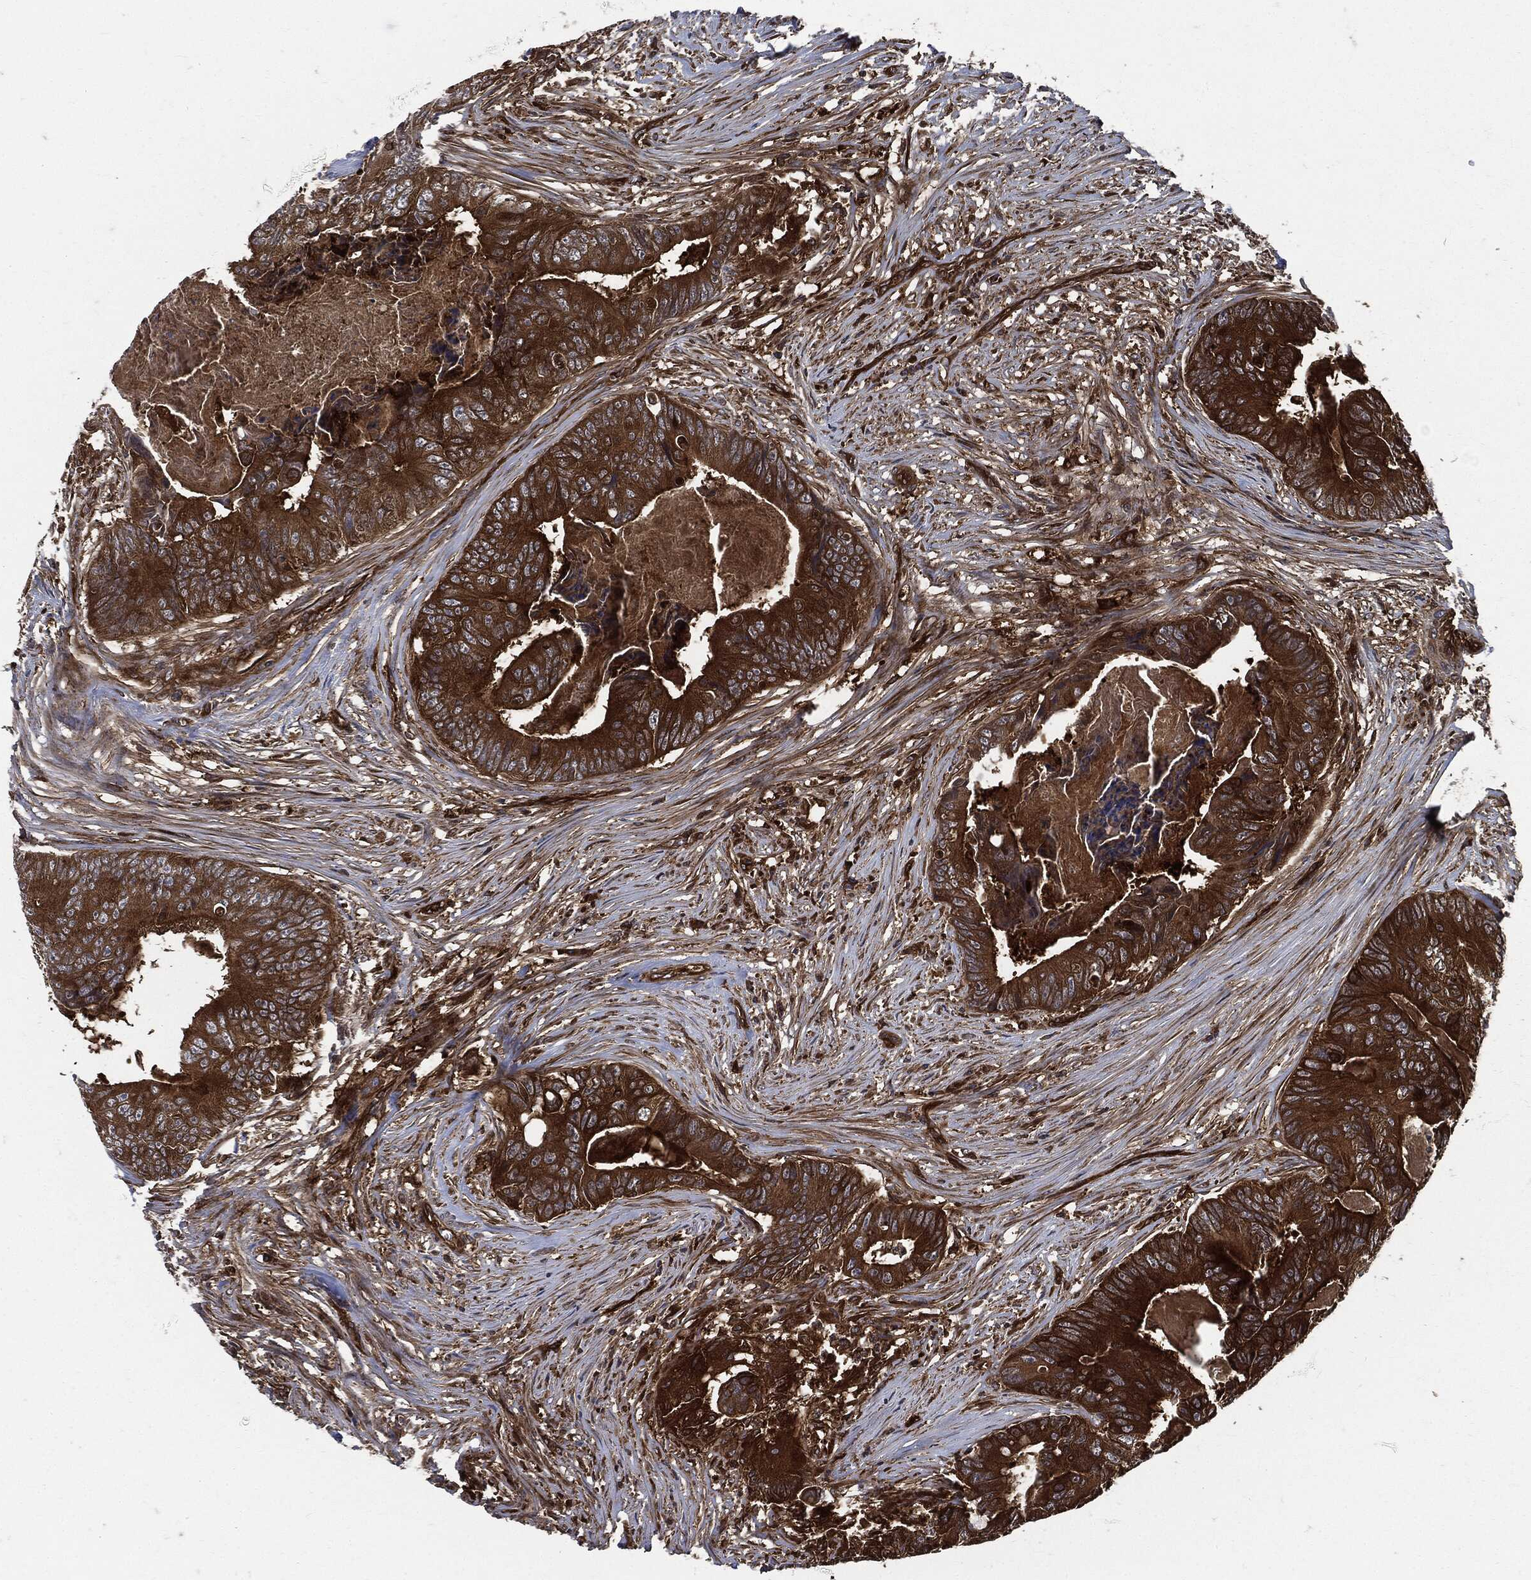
{"staining": {"intensity": "strong", "quantity": ">75%", "location": "cytoplasmic/membranous"}, "tissue": "colorectal cancer", "cell_type": "Tumor cells", "image_type": "cancer", "snomed": [{"axis": "morphology", "description": "Adenocarcinoma, NOS"}, {"axis": "topography", "description": "Colon"}], "caption": "Immunohistochemistry histopathology image of colorectal cancer stained for a protein (brown), which reveals high levels of strong cytoplasmic/membranous staining in about >75% of tumor cells.", "gene": "XPNPEP1", "patient": {"sex": "male", "age": 84}}